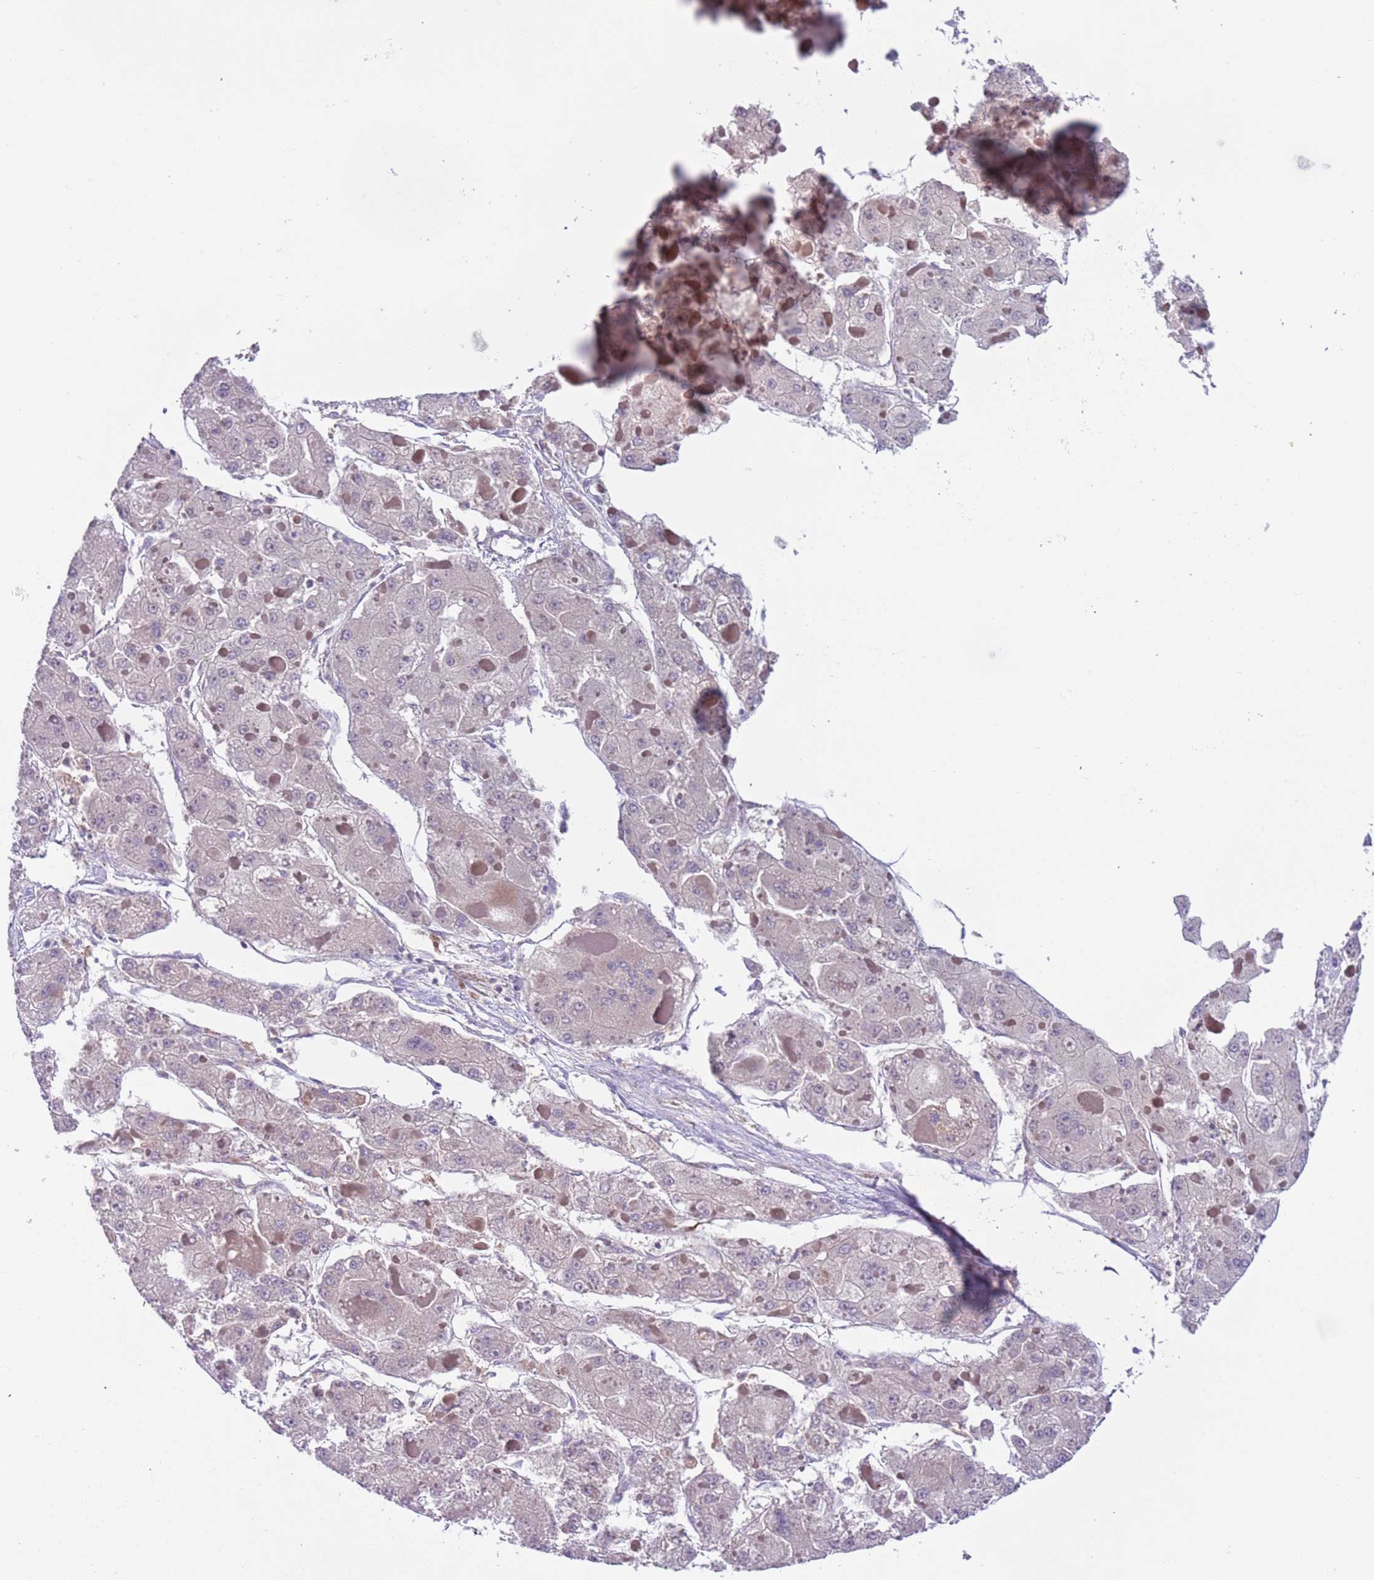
{"staining": {"intensity": "negative", "quantity": "none", "location": "none"}, "tissue": "liver cancer", "cell_type": "Tumor cells", "image_type": "cancer", "snomed": [{"axis": "morphology", "description": "Carcinoma, Hepatocellular, NOS"}, {"axis": "topography", "description": "Liver"}], "caption": "IHC of liver cancer (hepatocellular carcinoma) displays no staining in tumor cells.", "gene": "RMND5B", "patient": {"sex": "female", "age": 73}}